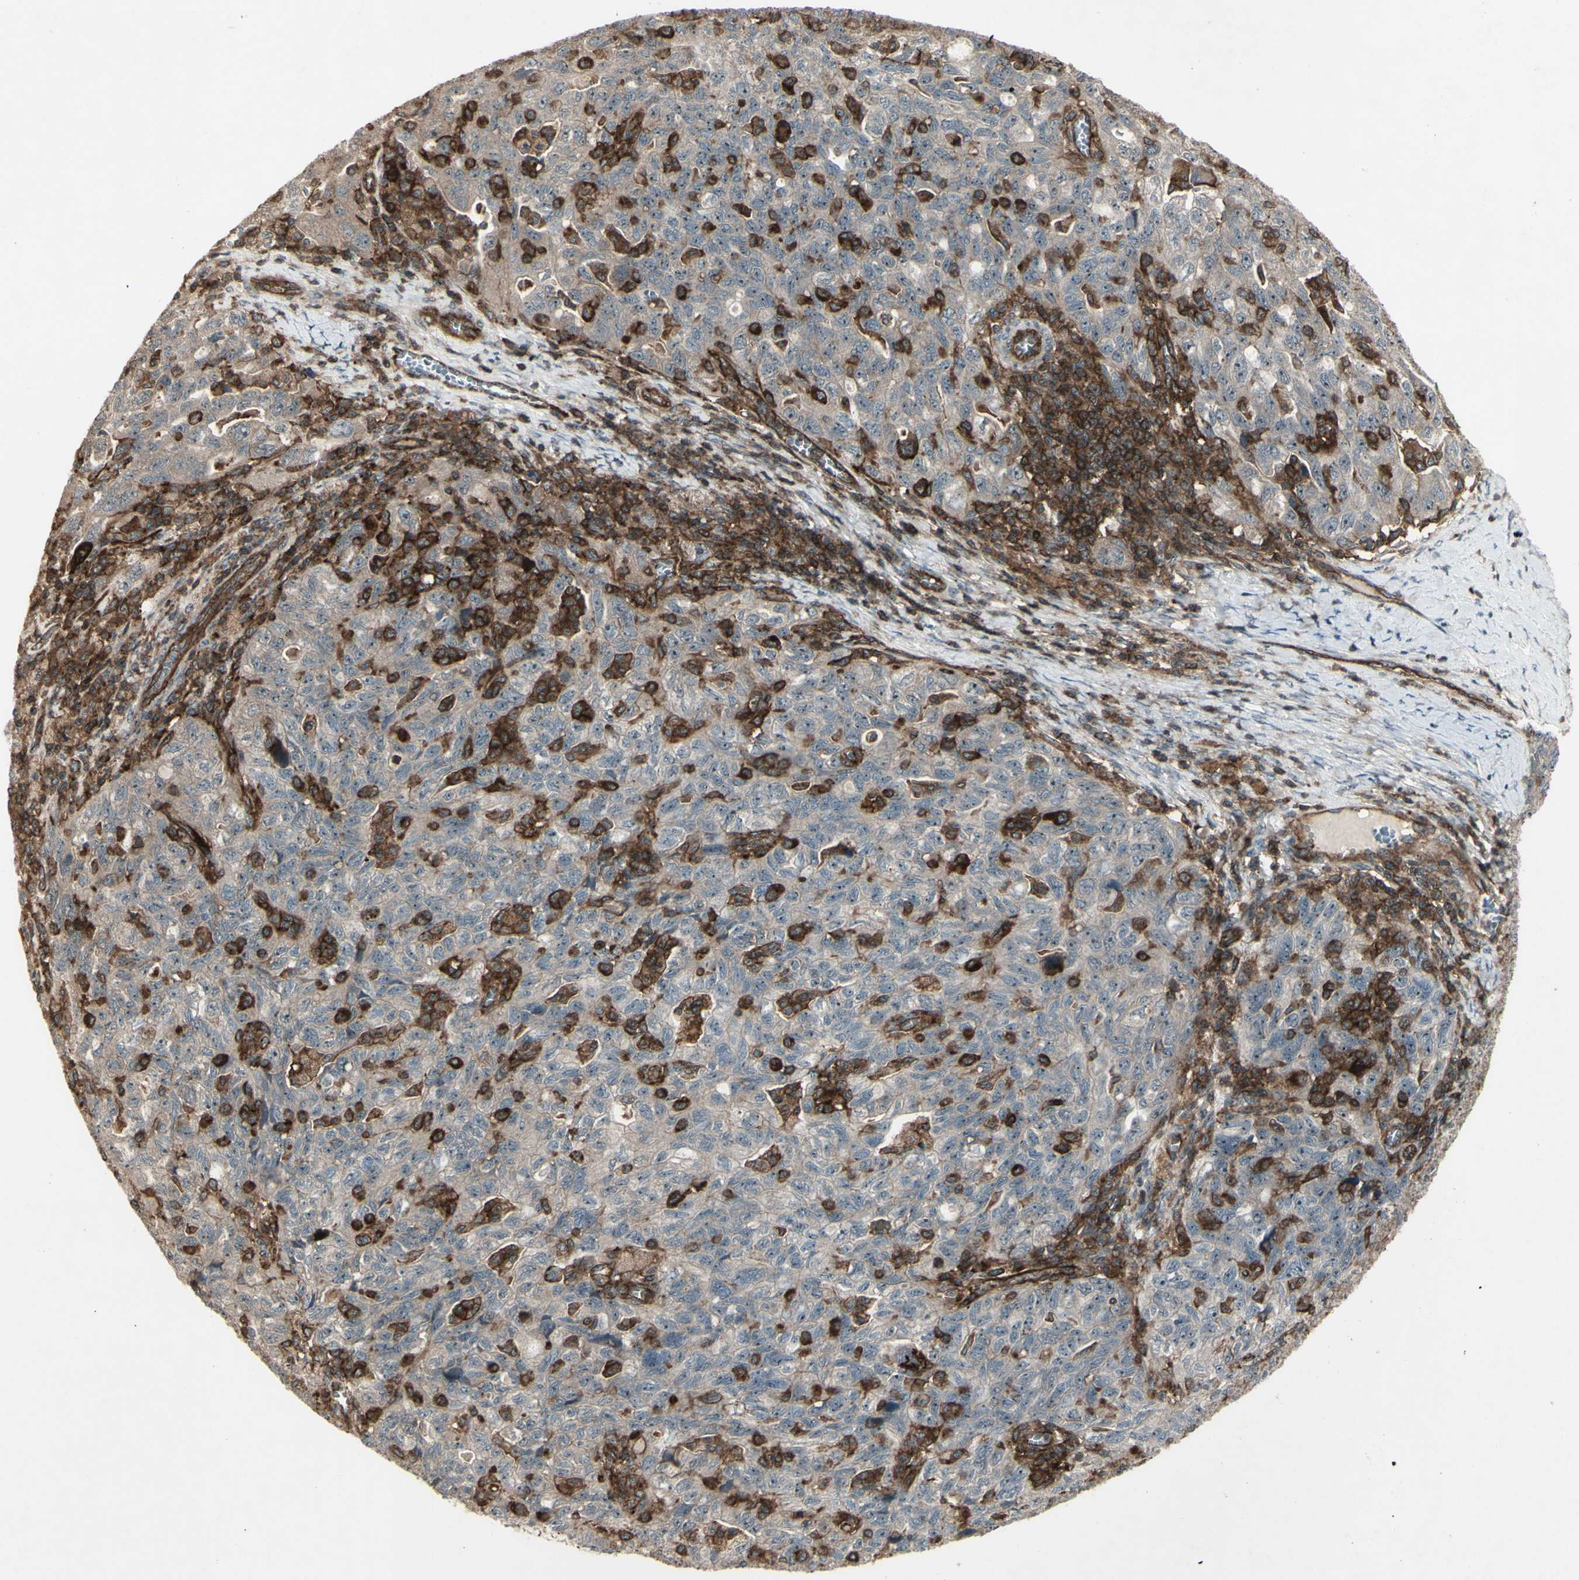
{"staining": {"intensity": "strong", "quantity": "25%-75%", "location": "cytoplasmic/membranous"}, "tissue": "ovarian cancer", "cell_type": "Tumor cells", "image_type": "cancer", "snomed": [{"axis": "morphology", "description": "Carcinoma, NOS"}, {"axis": "morphology", "description": "Cystadenocarcinoma, serous, NOS"}, {"axis": "topography", "description": "Ovary"}], "caption": "Protein expression analysis of human ovarian cancer reveals strong cytoplasmic/membranous positivity in approximately 25%-75% of tumor cells. Using DAB (3,3'-diaminobenzidine) (brown) and hematoxylin (blue) stains, captured at high magnification using brightfield microscopy.", "gene": "FXYD5", "patient": {"sex": "female", "age": 69}}